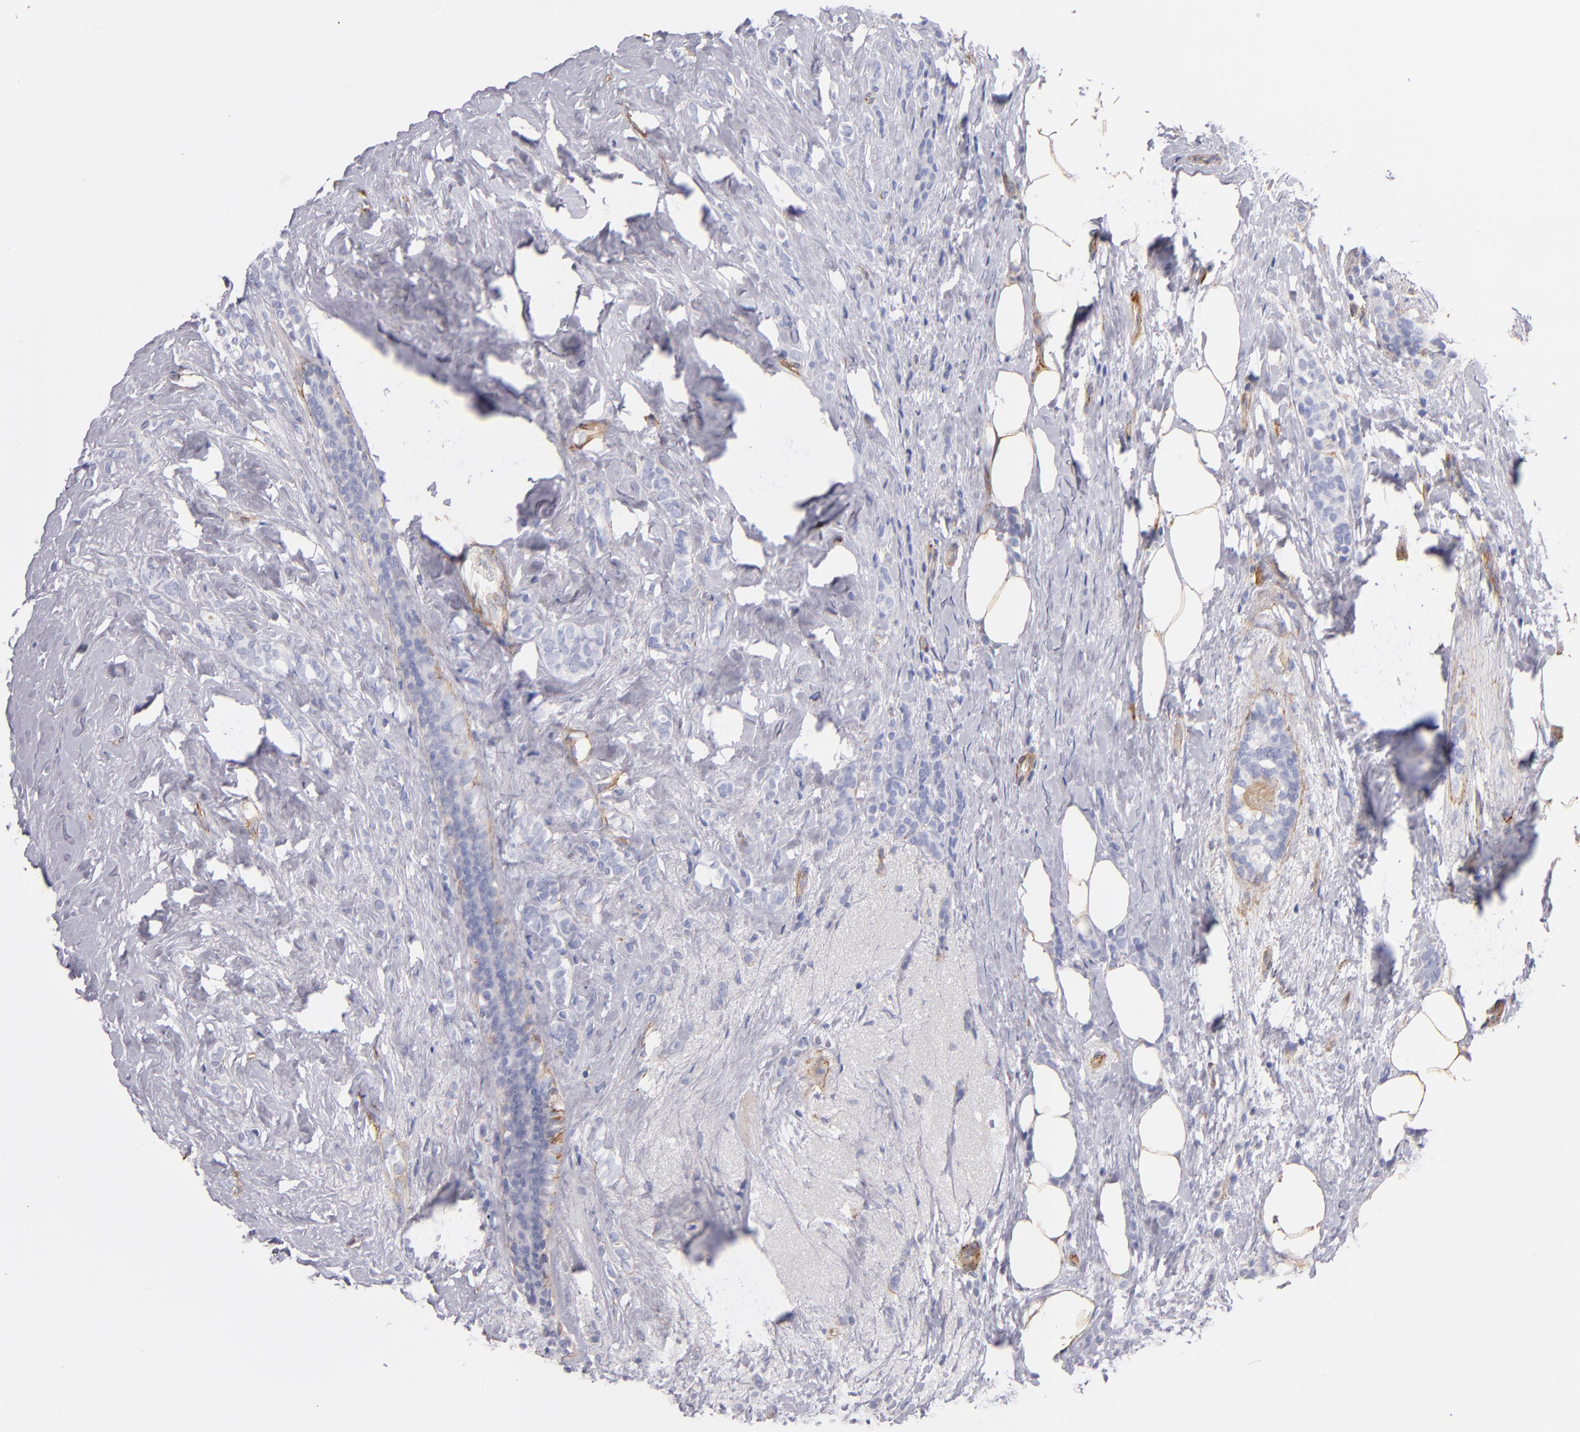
{"staining": {"intensity": "weak", "quantity": "<25%", "location": "cytoplasmic/membranous"}, "tissue": "breast cancer", "cell_type": "Tumor cells", "image_type": "cancer", "snomed": [{"axis": "morphology", "description": "Lobular carcinoma"}, {"axis": "topography", "description": "Breast"}], "caption": "High magnification brightfield microscopy of breast cancer stained with DAB (brown) and counterstained with hematoxylin (blue): tumor cells show no significant positivity.", "gene": "LAMC1", "patient": {"sex": "female", "age": 56}}